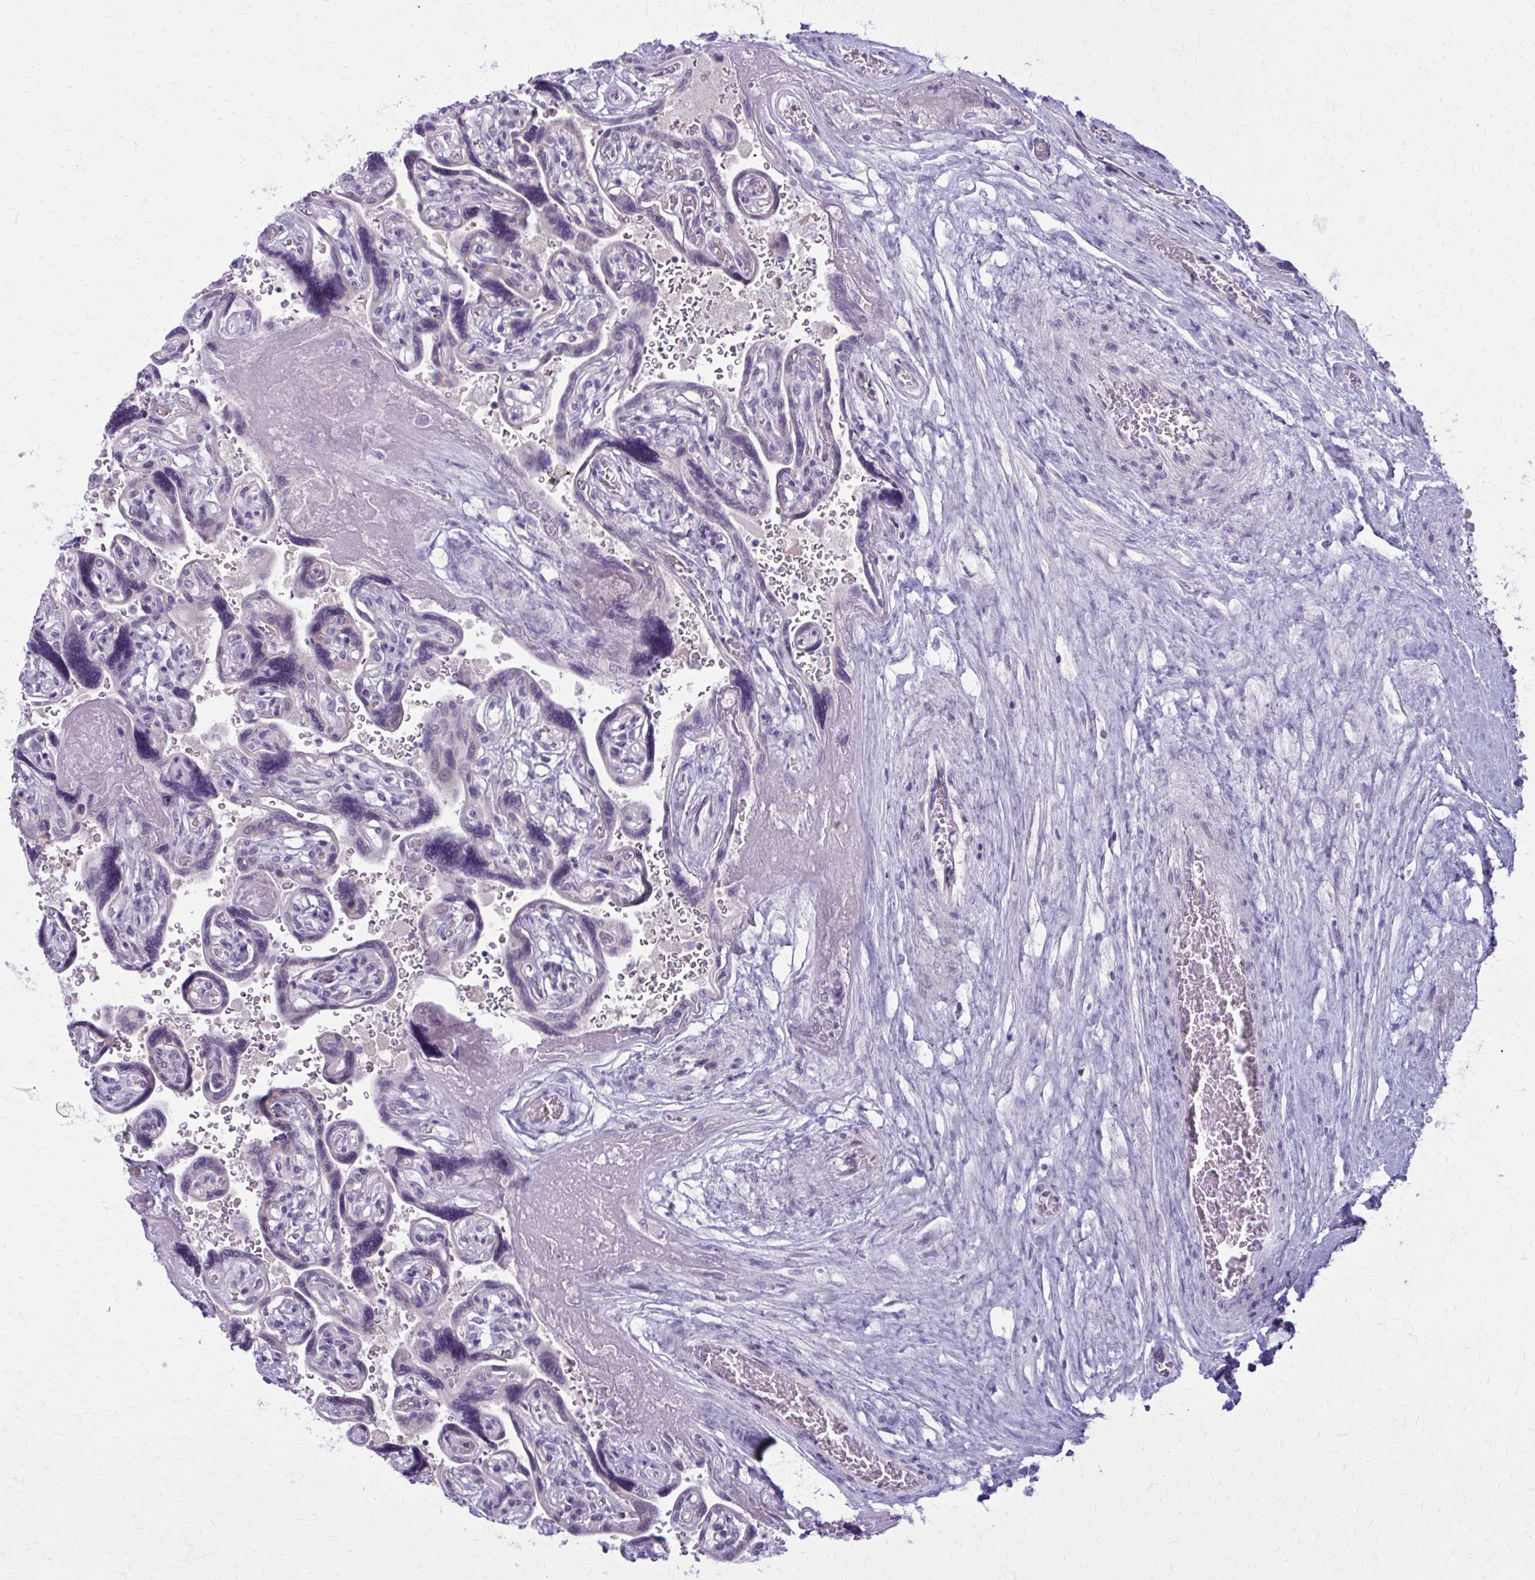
{"staining": {"intensity": "negative", "quantity": "none", "location": "none"}, "tissue": "placenta", "cell_type": "Decidual cells", "image_type": "normal", "snomed": [{"axis": "morphology", "description": "Normal tissue, NOS"}, {"axis": "topography", "description": "Placenta"}], "caption": "Image shows no significant protein expression in decidual cells of normal placenta. The staining was performed using DAB (3,3'-diaminobenzidine) to visualize the protein expression in brown, while the nuclei were stained in blue with hematoxylin (Magnification: 20x).", "gene": "CD38", "patient": {"sex": "female", "age": 32}}